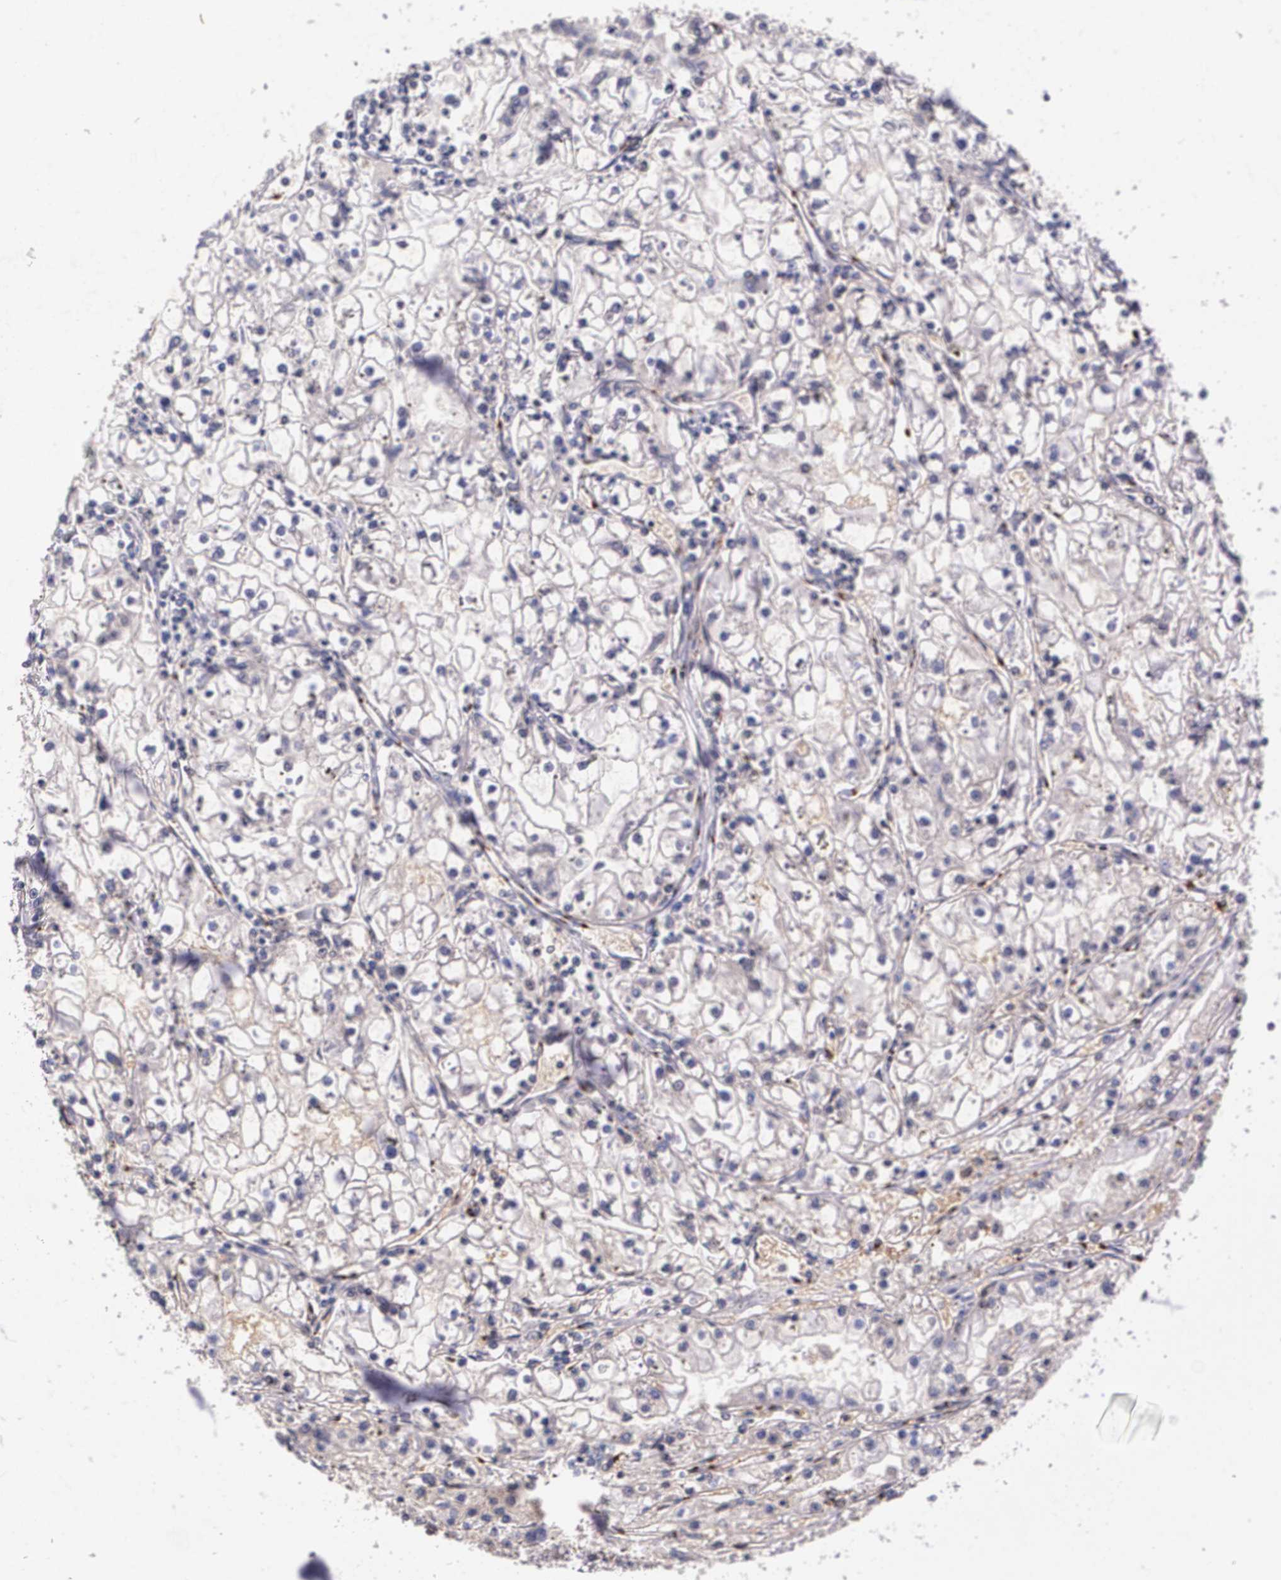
{"staining": {"intensity": "moderate", "quantity": "25%-75%", "location": "cytoplasmic/membranous"}, "tissue": "renal cancer", "cell_type": "Tumor cells", "image_type": "cancer", "snomed": [{"axis": "morphology", "description": "Adenocarcinoma, NOS"}, {"axis": "topography", "description": "Kidney"}], "caption": "This photomicrograph displays IHC staining of adenocarcinoma (renal), with medium moderate cytoplasmic/membranous staining in approximately 25%-75% of tumor cells.", "gene": "MGMT", "patient": {"sex": "male", "age": 56}}